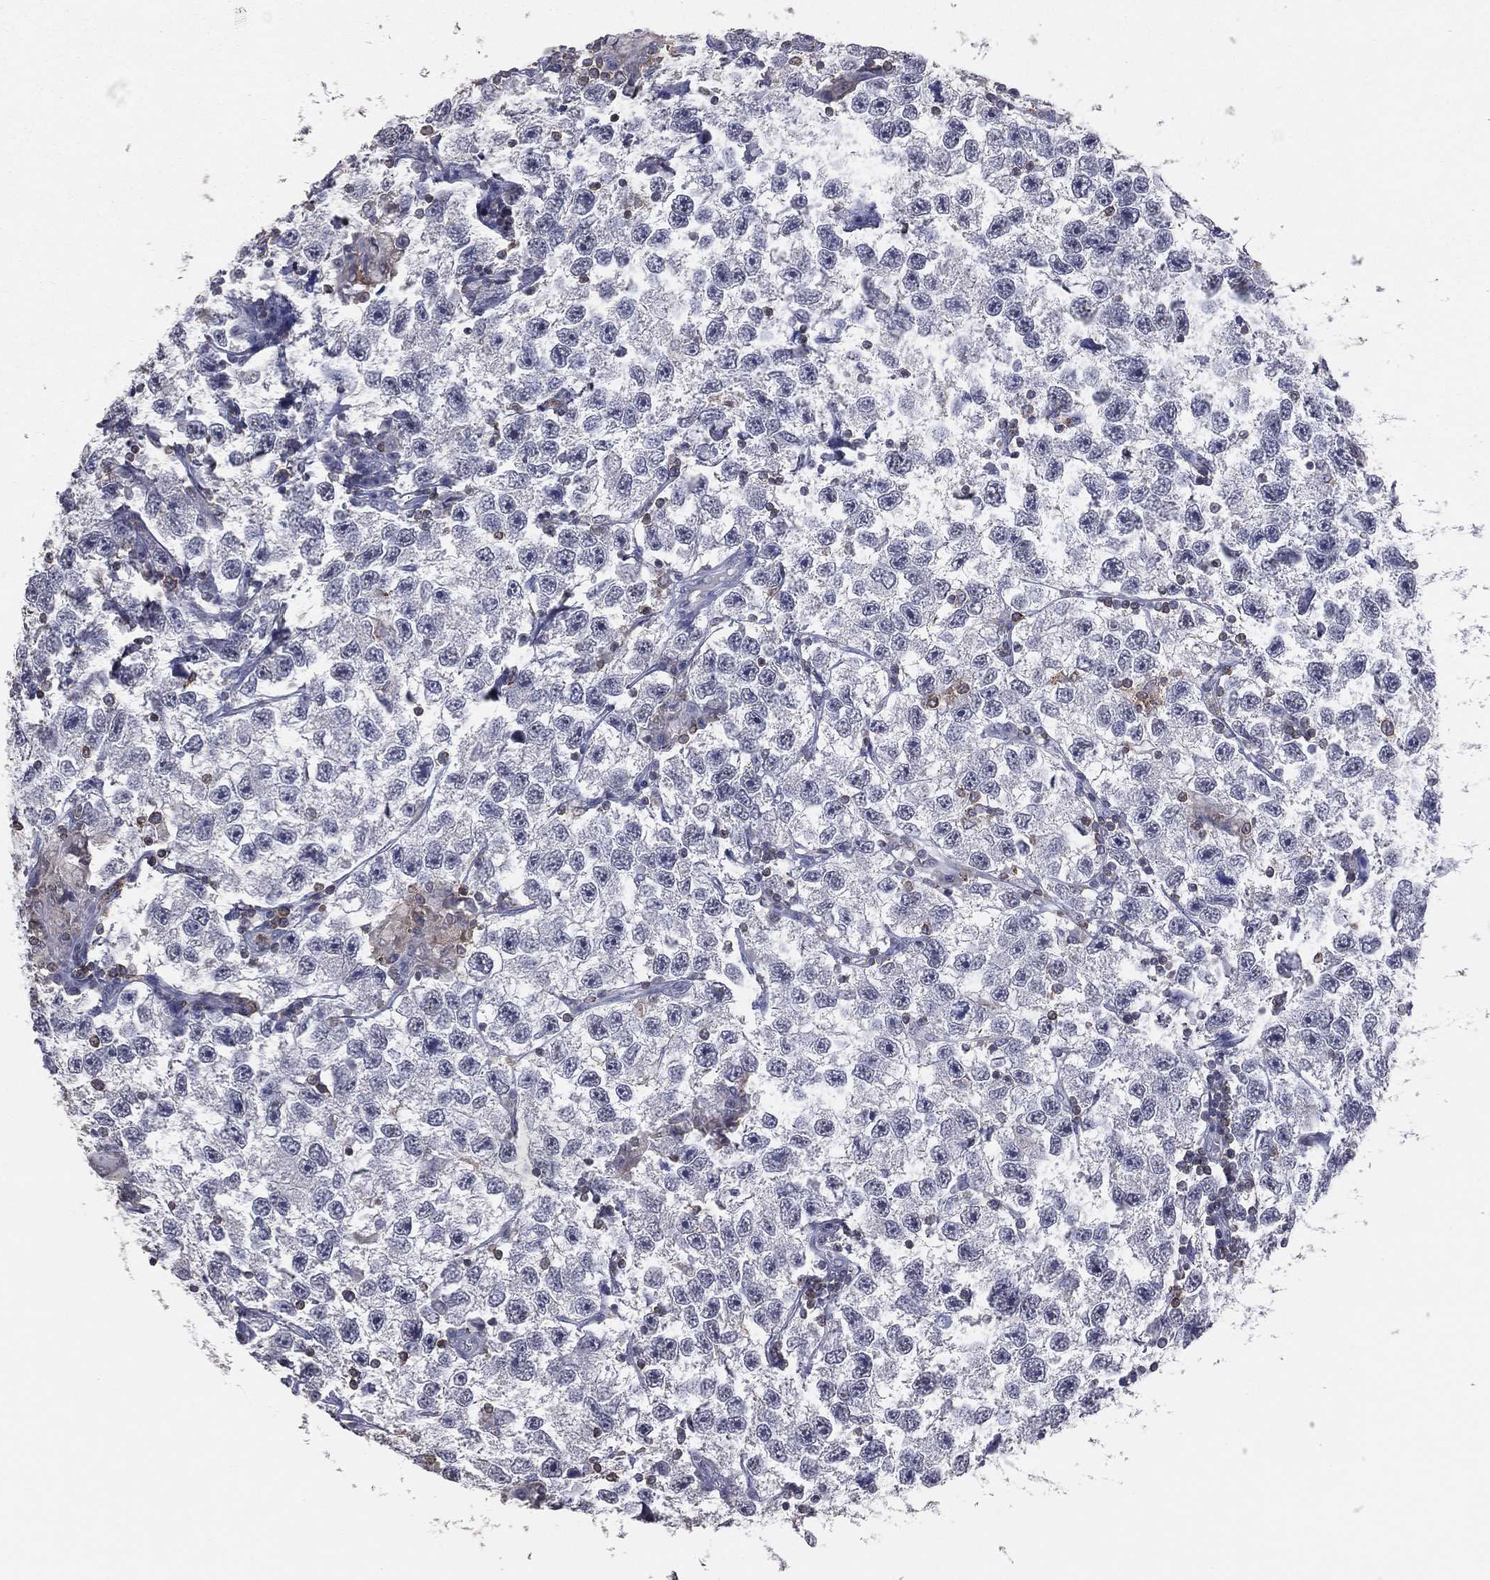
{"staining": {"intensity": "negative", "quantity": "none", "location": "none"}, "tissue": "testis cancer", "cell_type": "Tumor cells", "image_type": "cancer", "snomed": [{"axis": "morphology", "description": "Seminoma, NOS"}, {"axis": "topography", "description": "Testis"}], "caption": "High power microscopy histopathology image of an IHC micrograph of testis cancer (seminoma), revealing no significant expression in tumor cells.", "gene": "PSTPIP1", "patient": {"sex": "male", "age": 26}}